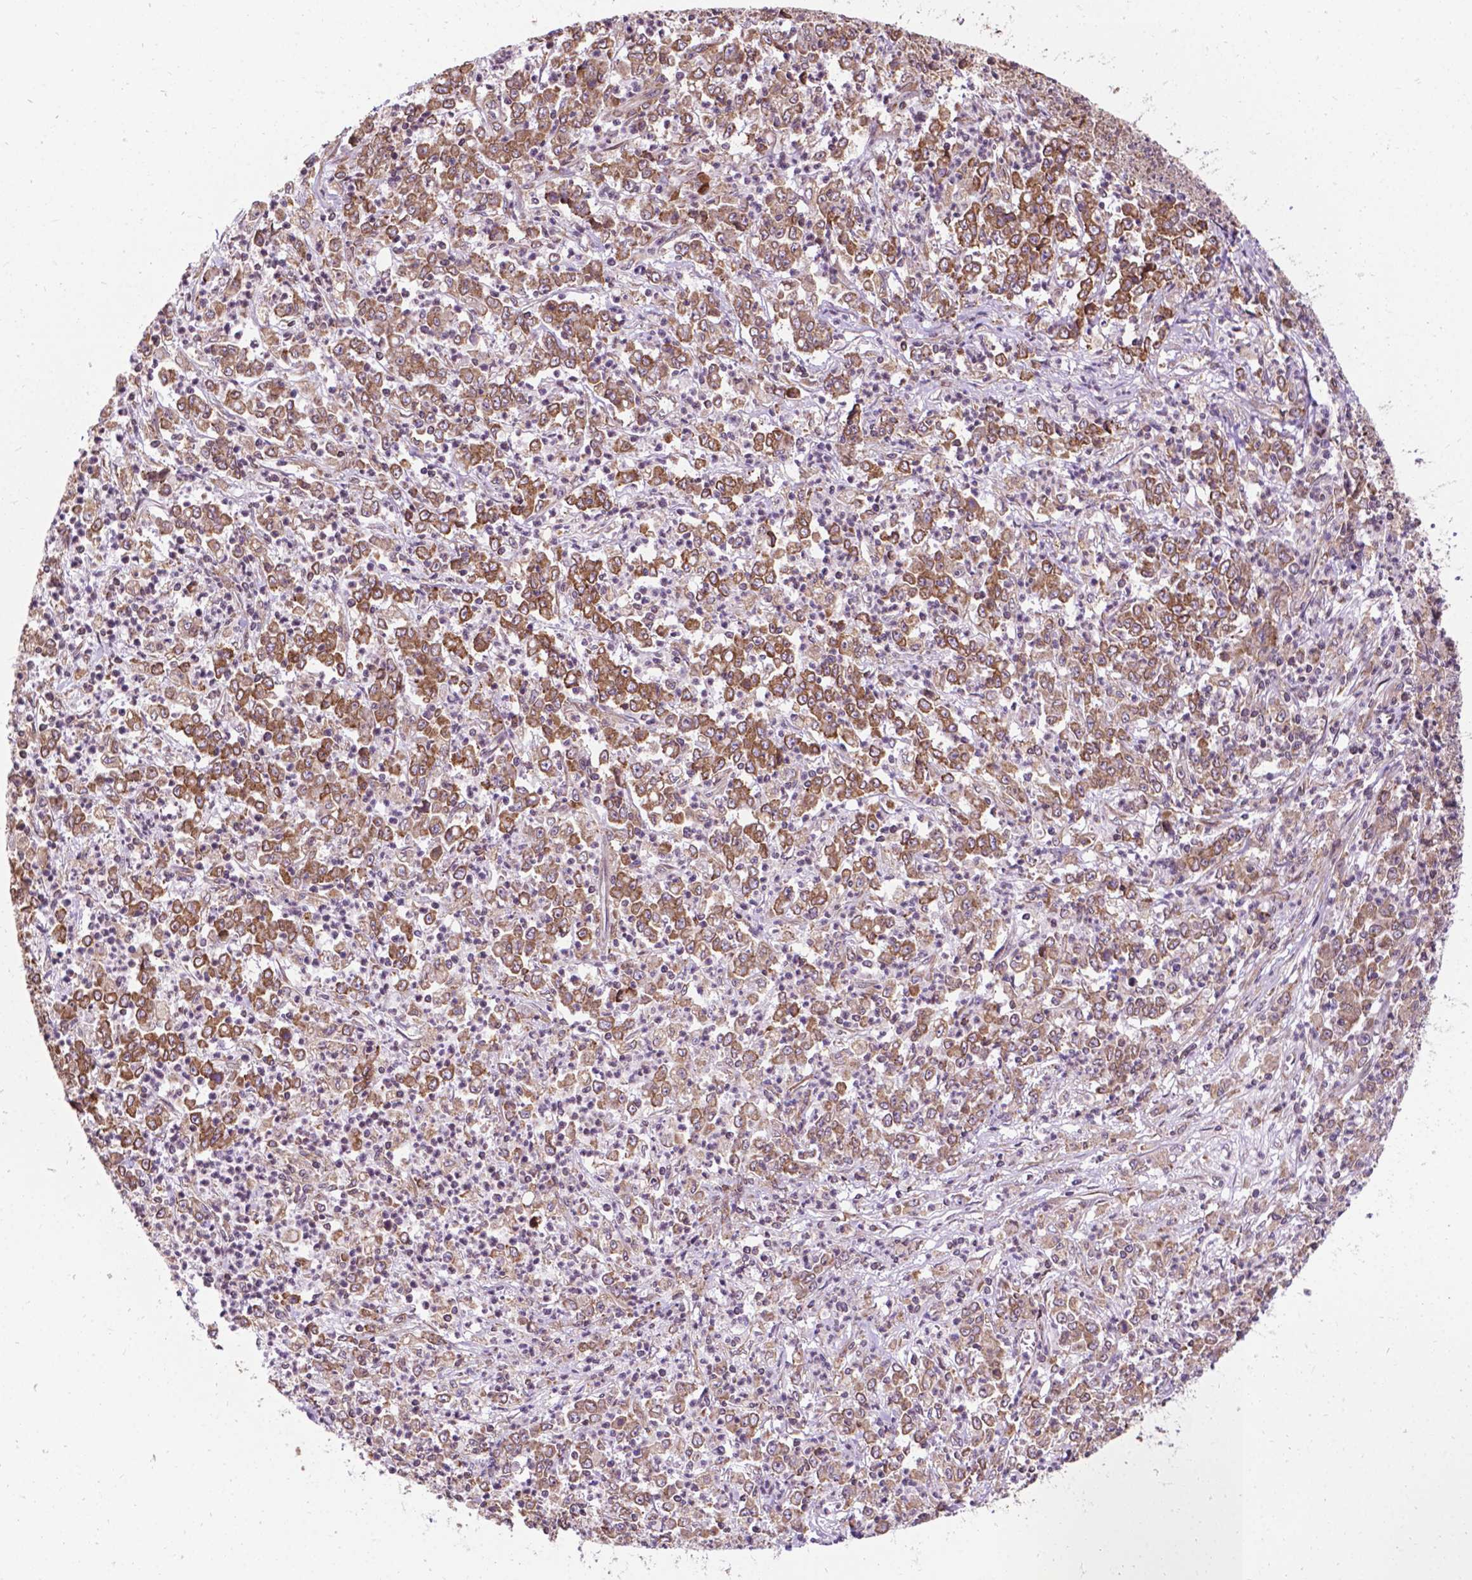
{"staining": {"intensity": "moderate", "quantity": "25%-75%", "location": "cytoplasmic/membranous"}, "tissue": "stomach cancer", "cell_type": "Tumor cells", "image_type": "cancer", "snomed": [{"axis": "morphology", "description": "Adenocarcinoma, NOS"}, {"axis": "topography", "description": "Stomach, lower"}], "caption": "A high-resolution micrograph shows IHC staining of stomach adenocarcinoma, which demonstrates moderate cytoplasmic/membranous expression in about 25%-75% of tumor cells.", "gene": "GANAB", "patient": {"sex": "female", "age": 71}}